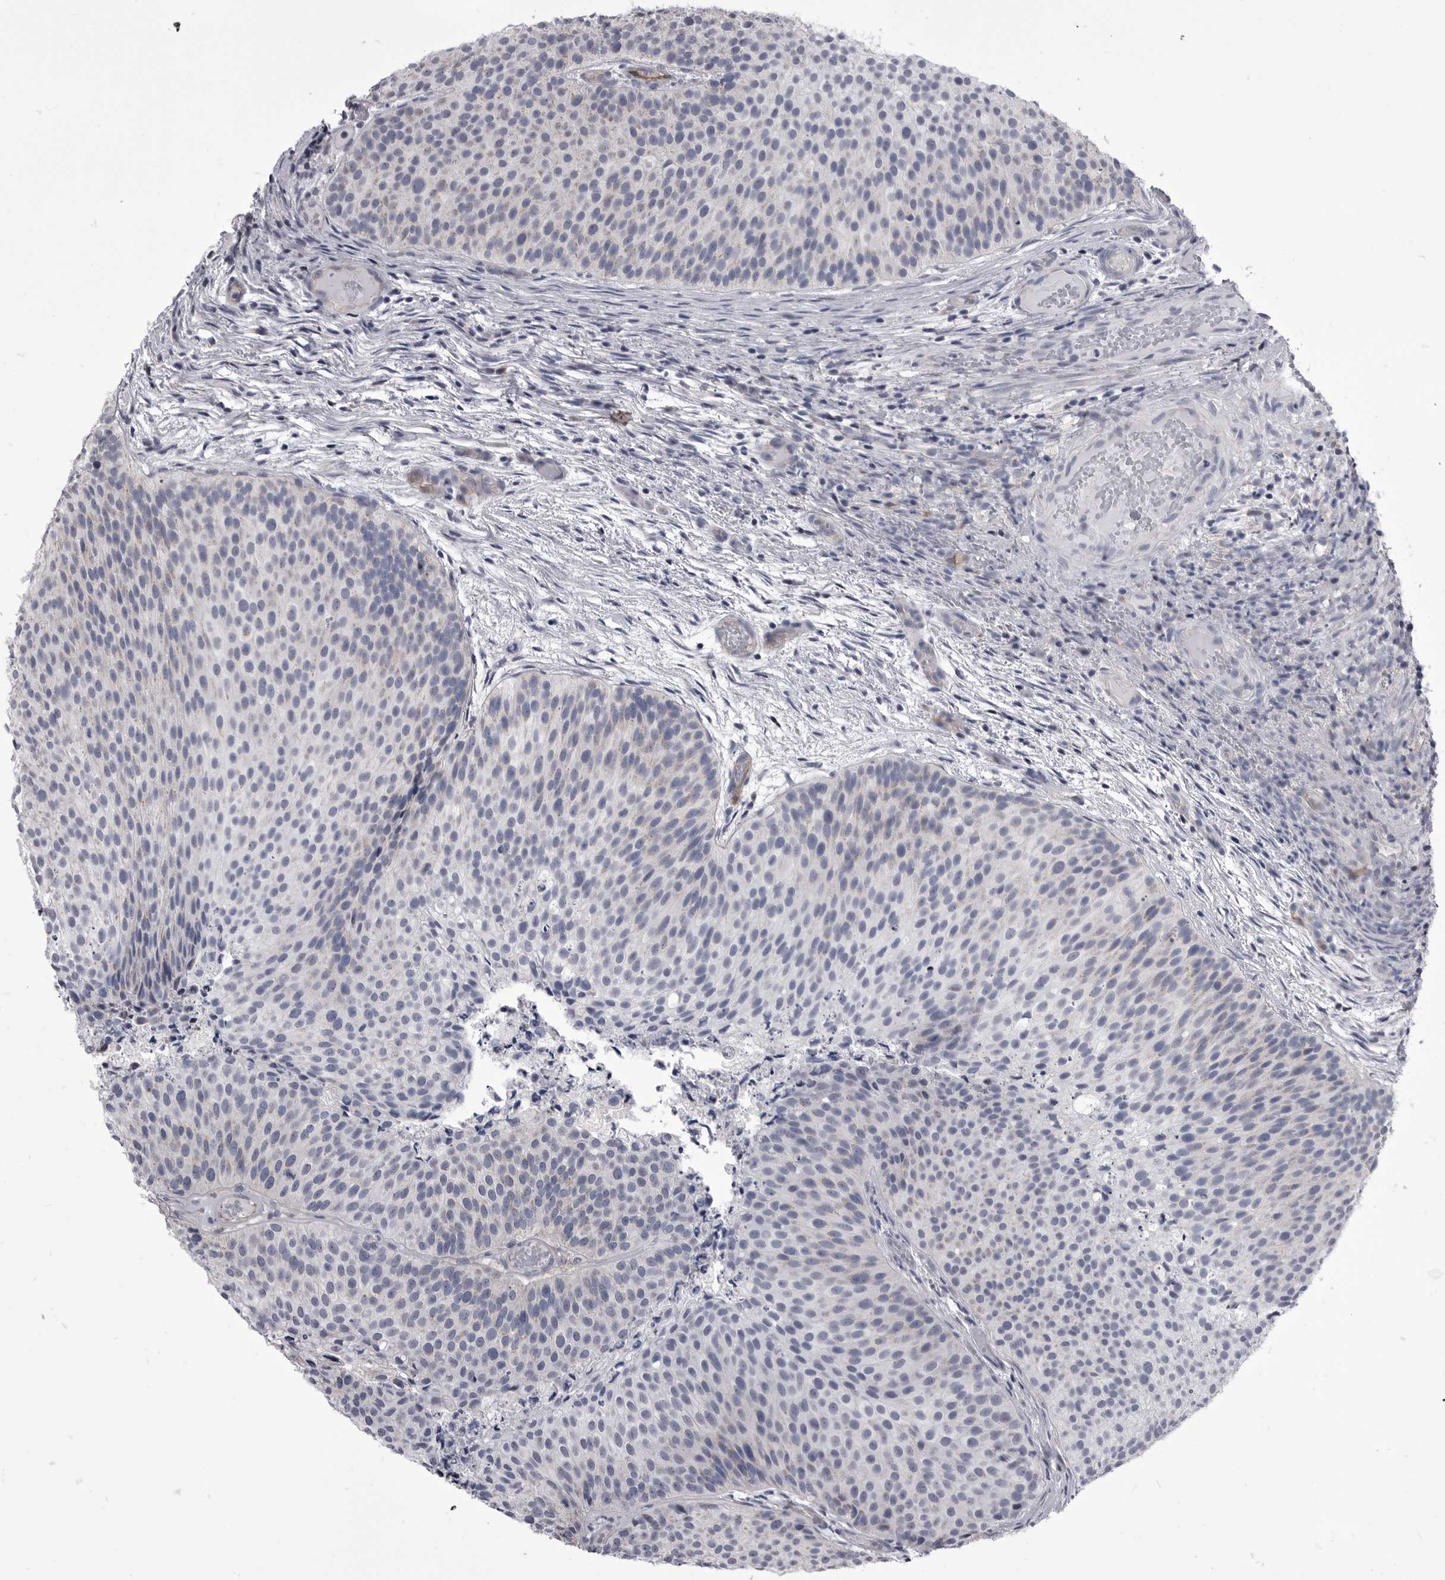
{"staining": {"intensity": "negative", "quantity": "none", "location": "none"}, "tissue": "urothelial cancer", "cell_type": "Tumor cells", "image_type": "cancer", "snomed": [{"axis": "morphology", "description": "Urothelial carcinoma, Low grade"}, {"axis": "topography", "description": "Urinary bladder"}], "caption": "Photomicrograph shows no significant protein staining in tumor cells of low-grade urothelial carcinoma.", "gene": "OPLAH", "patient": {"sex": "male", "age": 86}}